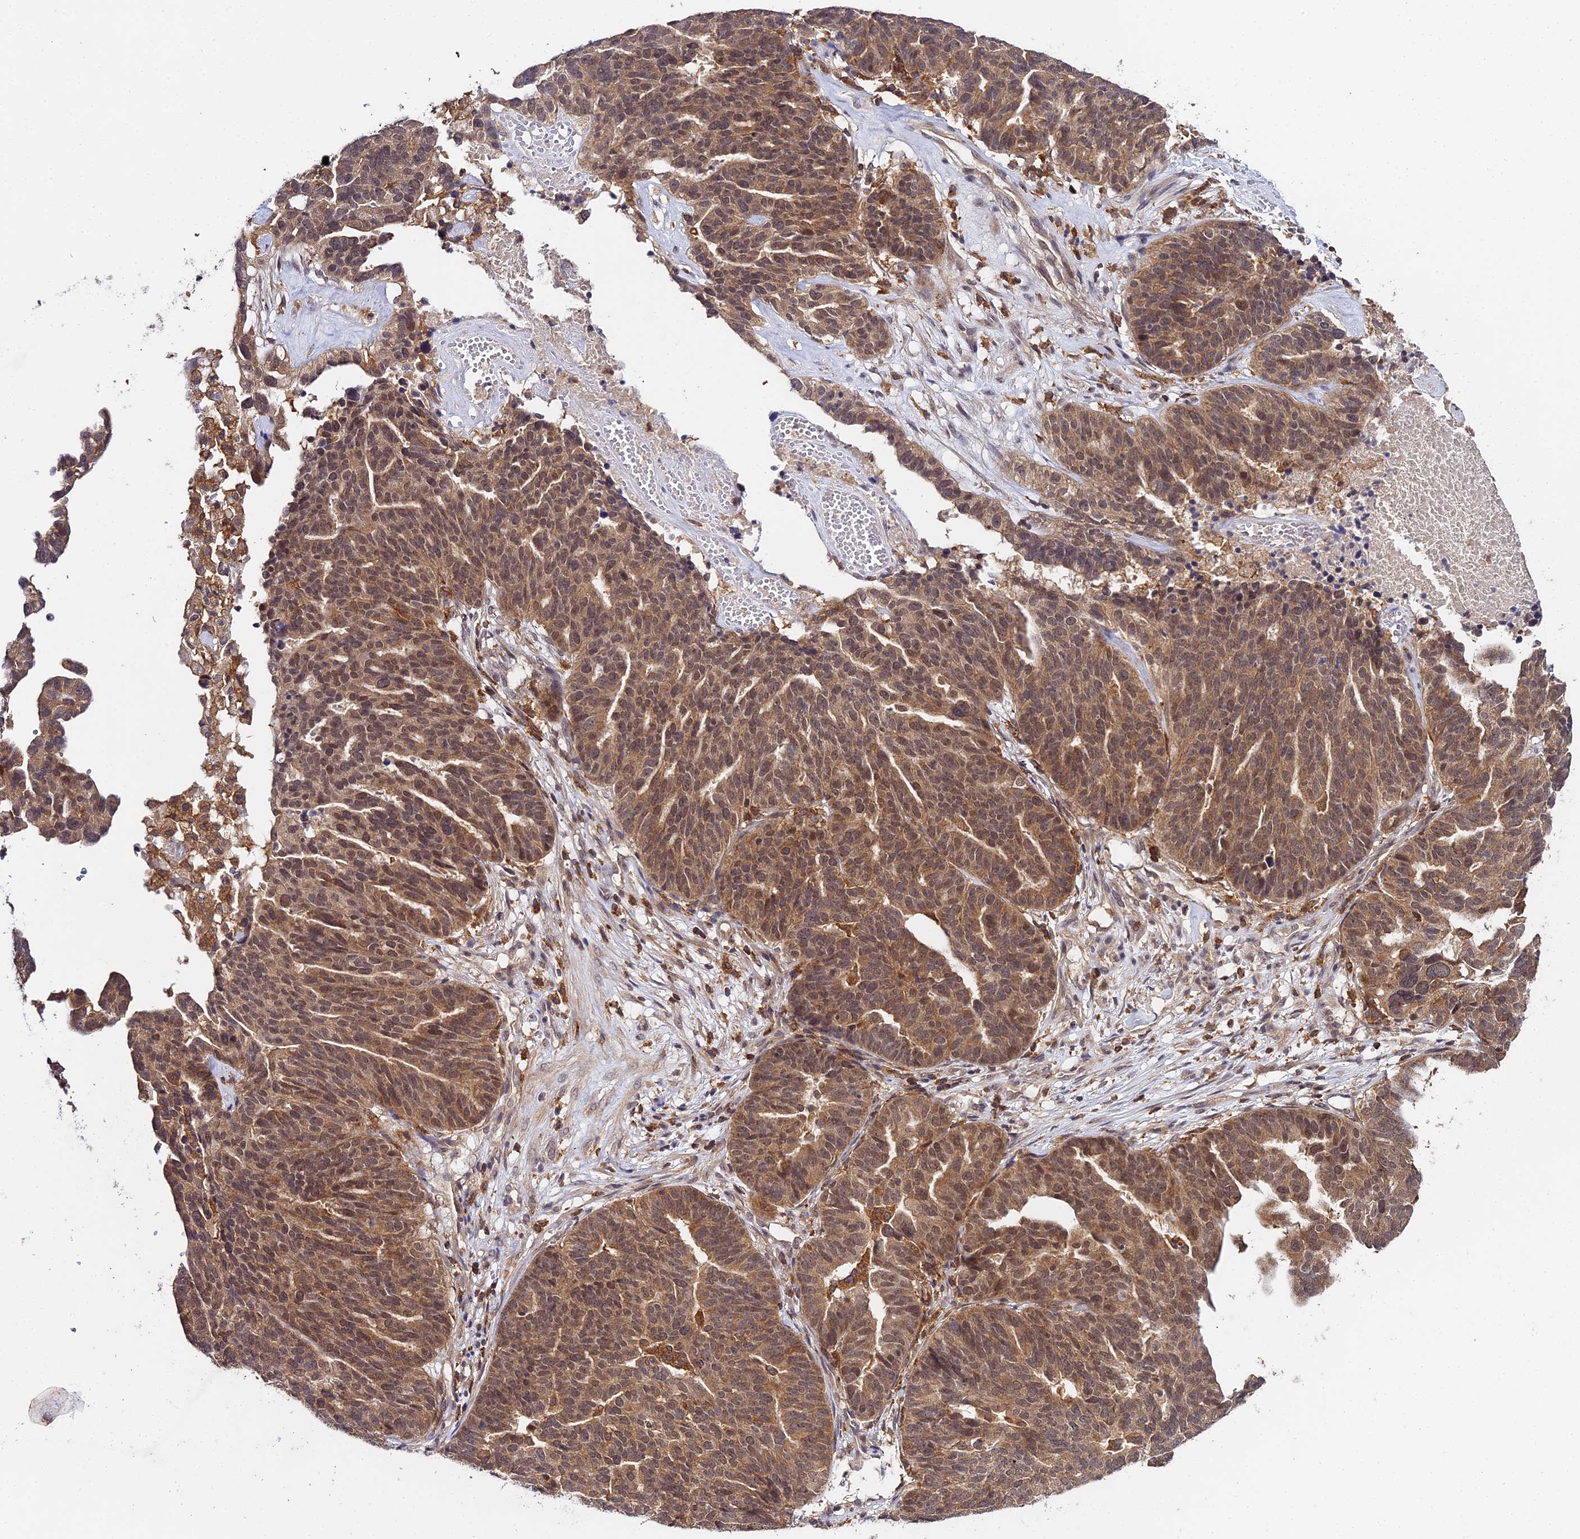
{"staining": {"intensity": "moderate", "quantity": ">75%", "location": "cytoplasmic/membranous,nuclear"}, "tissue": "ovarian cancer", "cell_type": "Tumor cells", "image_type": "cancer", "snomed": [{"axis": "morphology", "description": "Cystadenocarcinoma, serous, NOS"}, {"axis": "topography", "description": "Ovary"}], "caption": "Brown immunohistochemical staining in human ovarian cancer shows moderate cytoplasmic/membranous and nuclear expression in approximately >75% of tumor cells.", "gene": "TPRX1", "patient": {"sex": "female", "age": 59}}